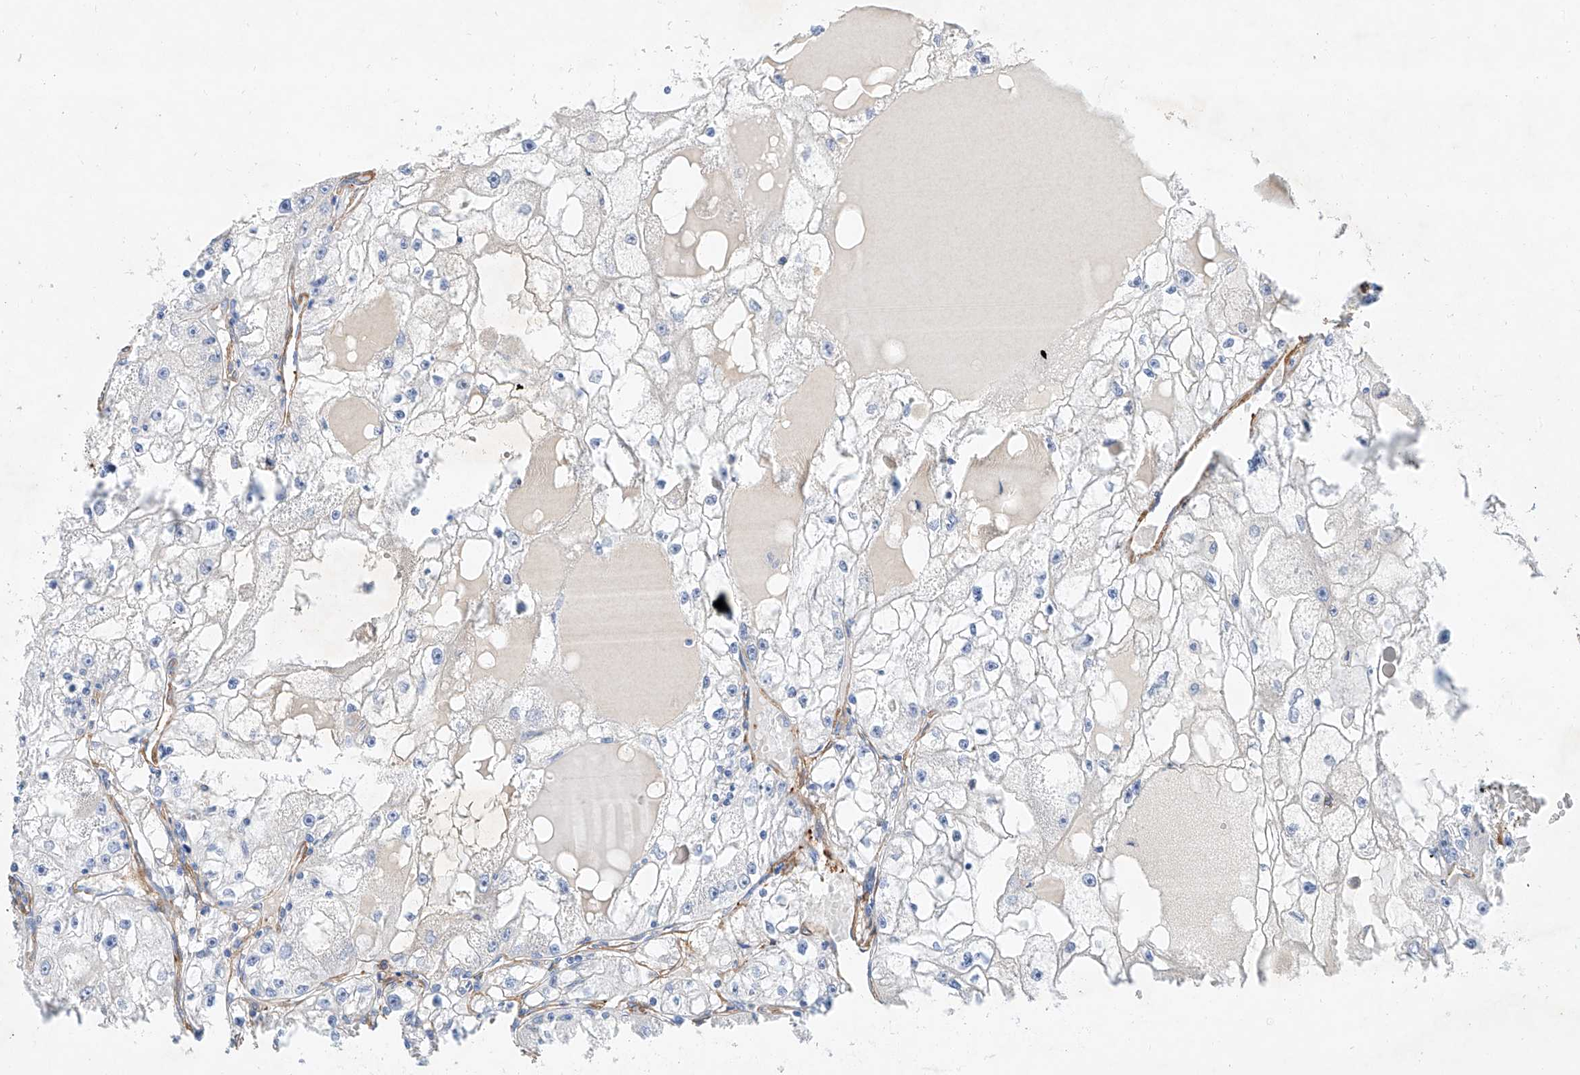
{"staining": {"intensity": "negative", "quantity": "none", "location": "none"}, "tissue": "renal cancer", "cell_type": "Tumor cells", "image_type": "cancer", "snomed": [{"axis": "morphology", "description": "Adenocarcinoma, NOS"}, {"axis": "topography", "description": "Kidney"}], "caption": "Photomicrograph shows no significant protein expression in tumor cells of renal cancer.", "gene": "TAS2R60", "patient": {"sex": "male", "age": 56}}